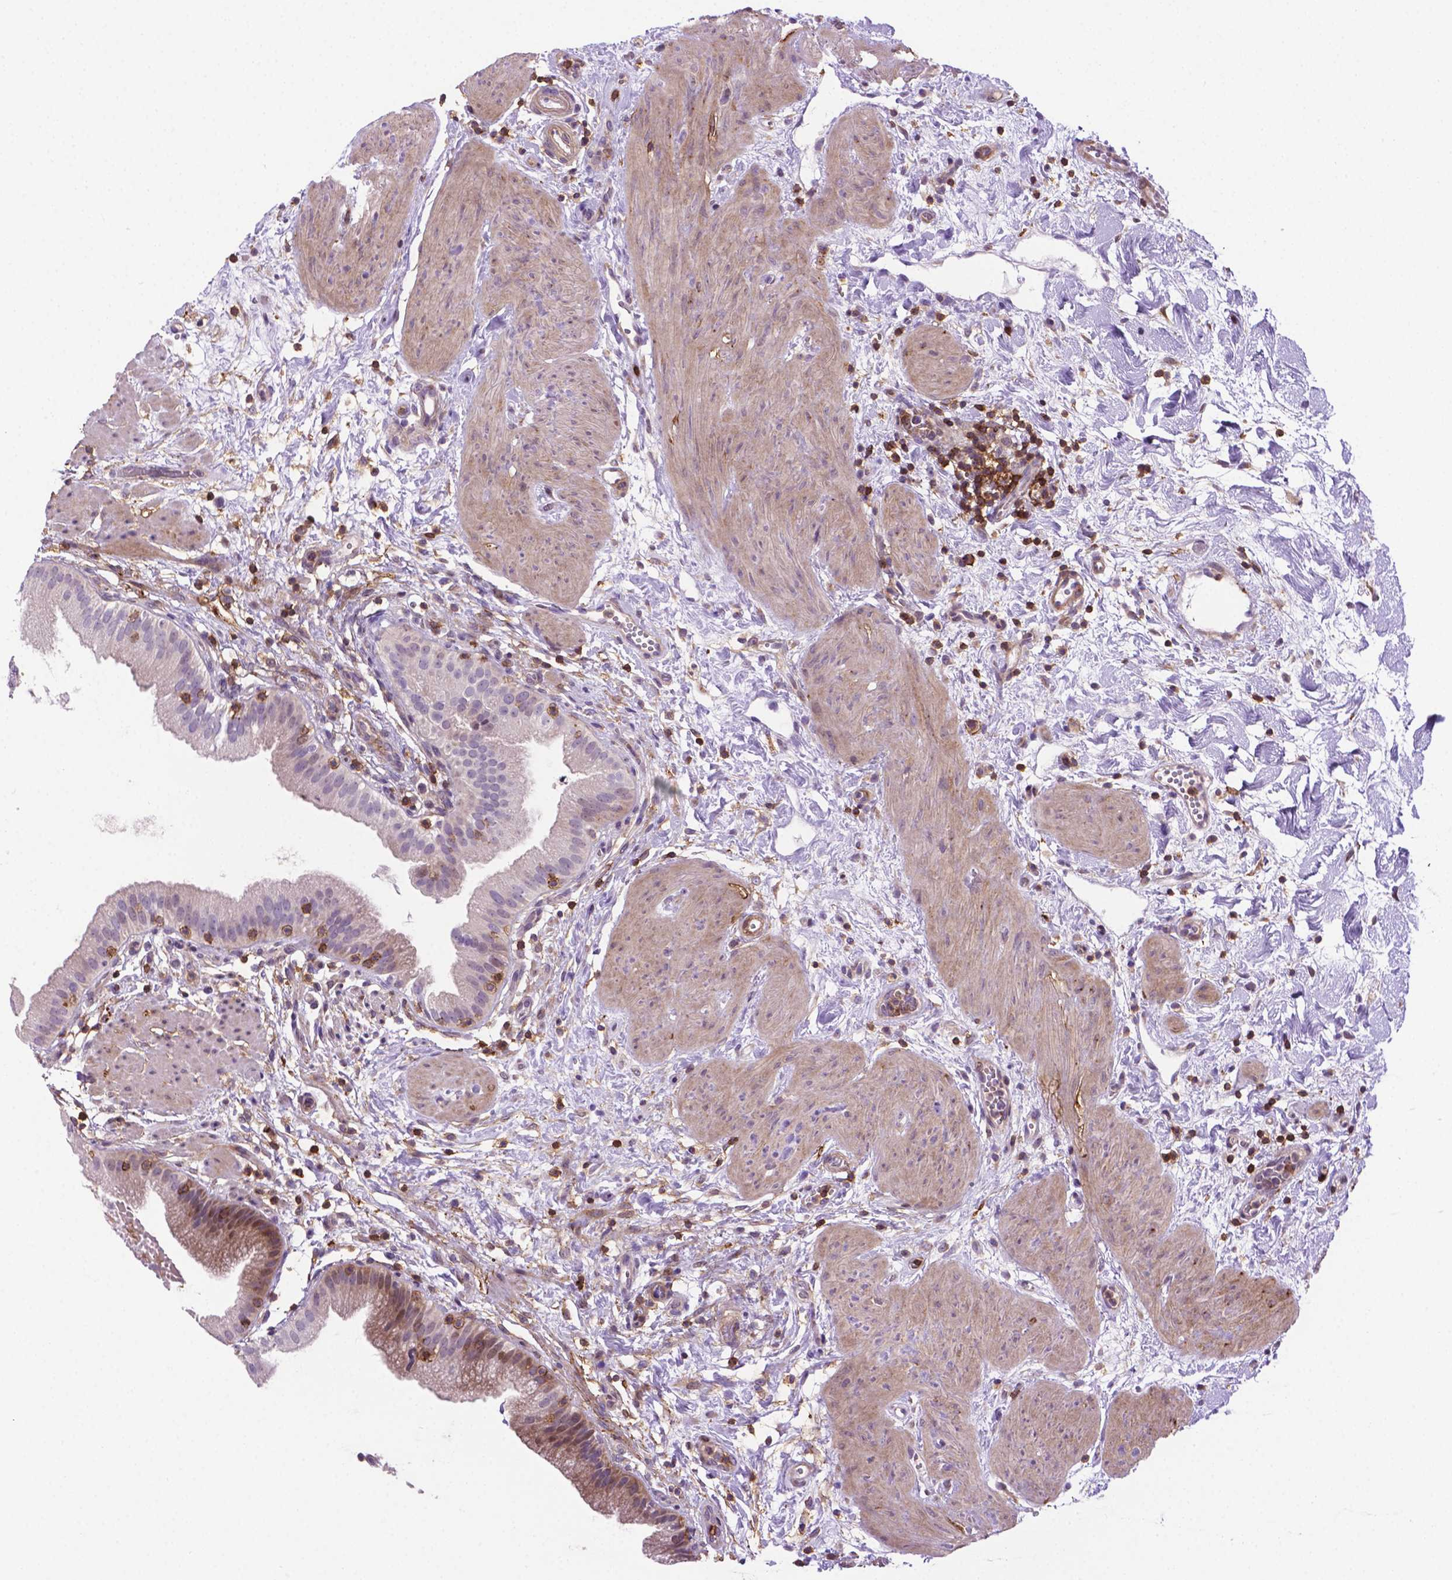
{"staining": {"intensity": "negative", "quantity": "none", "location": "none"}, "tissue": "gallbladder", "cell_type": "Glandular cells", "image_type": "normal", "snomed": [{"axis": "morphology", "description": "Normal tissue, NOS"}, {"axis": "topography", "description": "Gallbladder"}], "caption": "IHC micrograph of normal gallbladder: gallbladder stained with DAB (3,3'-diaminobenzidine) demonstrates no significant protein positivity in glandular cells. The staining is performed using DAB (3,3'-diaminobenzidine) brown chromogen with nuclei counter-stained in using hematoxylin.", "gene": "ACAD10", "patient": {"sex": "female", "age": 65}}